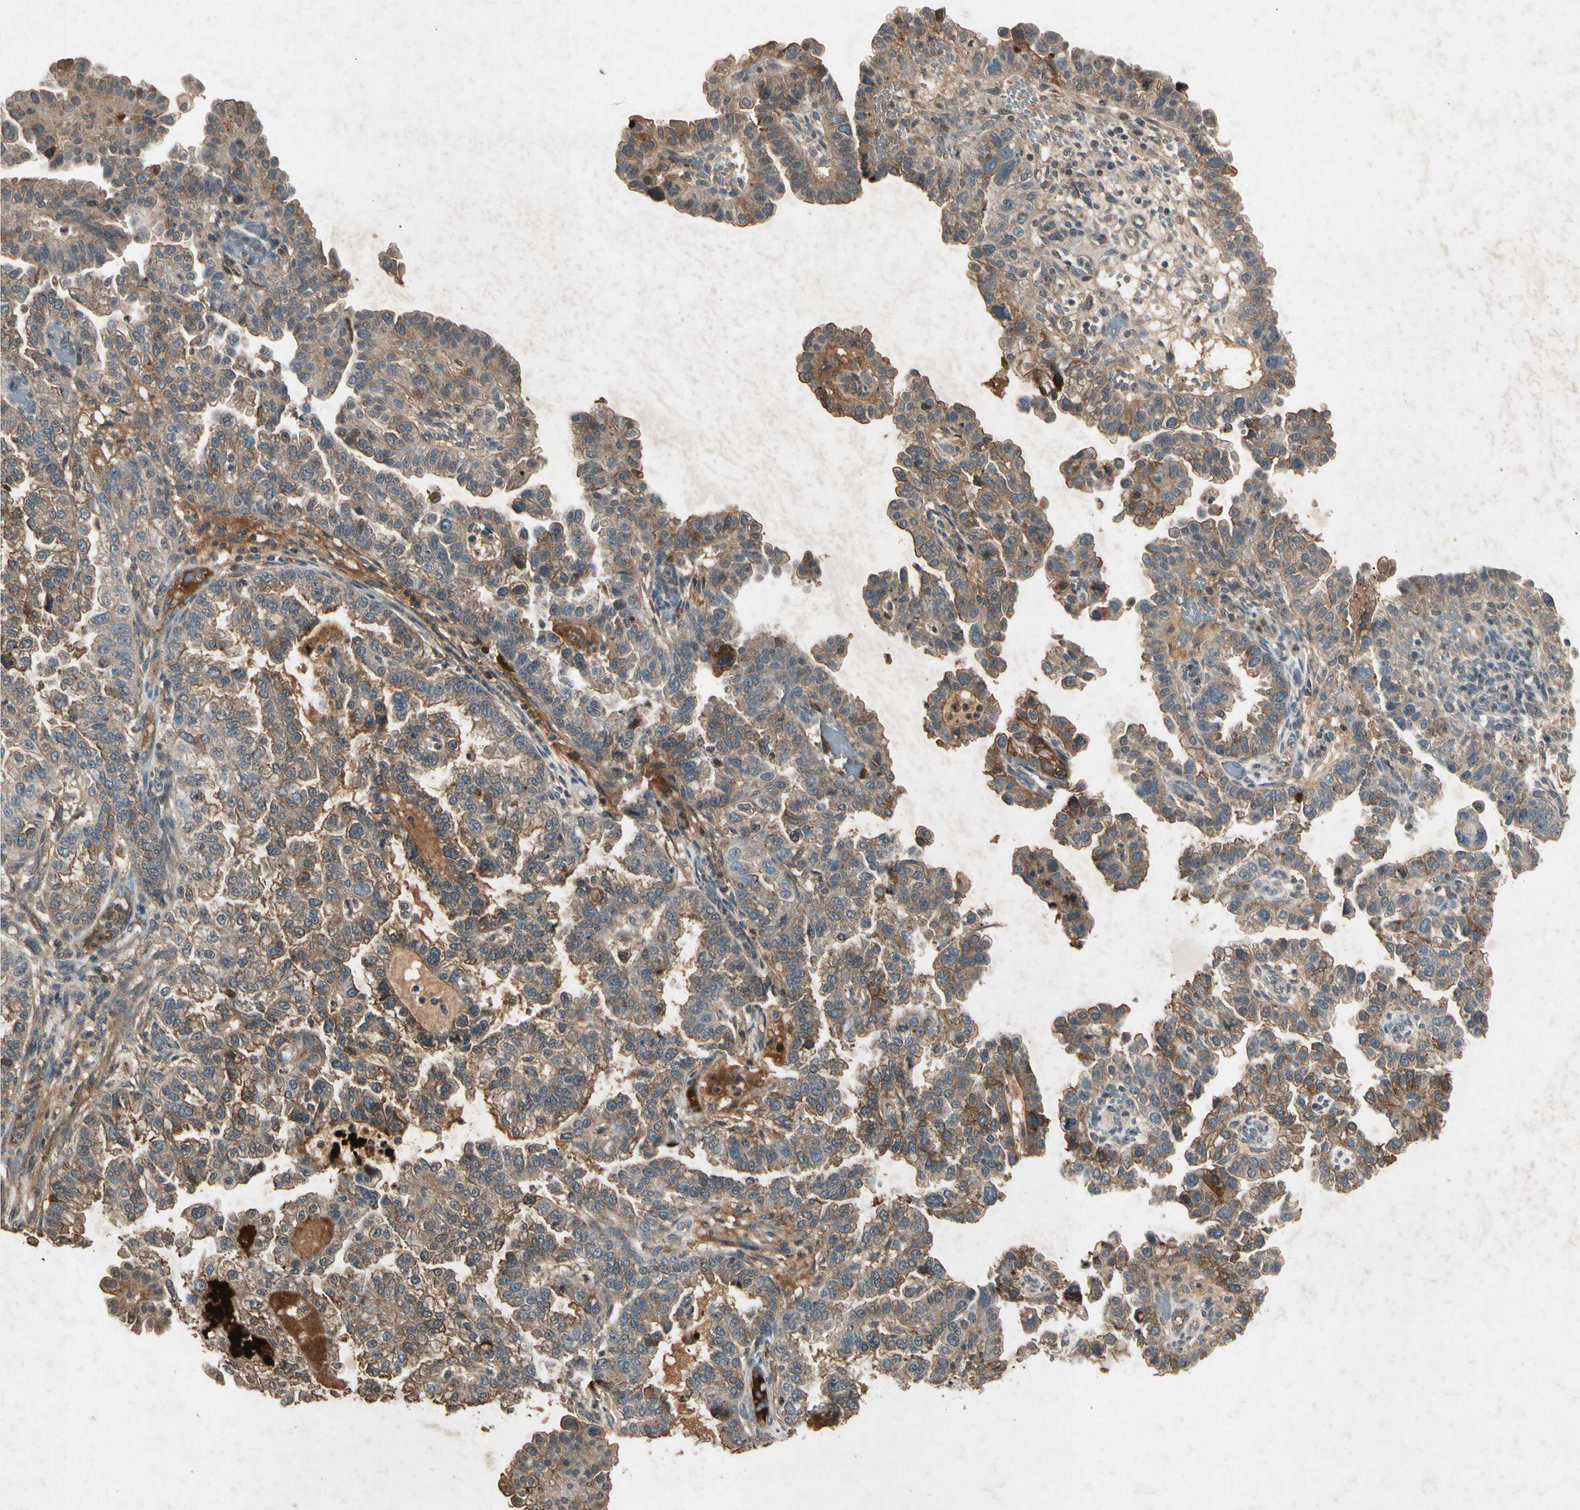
{"staining": {"intensity": "moderate", "quantity": ">75%", "location": "cytoplasmic/membranous"}, "tissue": "endometrial cancer", "cell_type": "Tumor cells", "image_type": "cancer", "snomed": [{"axis": "morphology", "description": "Adenocarcinoma, NOS"}, {"axis": "topography", "description": "Endometrium"}], "caption": "Endometrial cancer (adenocarcinoma) tissue exhibits moderate cytoplasmic/membranous expression in about >75% of tumor cells The staining was performed using DAB (3,3'-diaminobenzidine), with brown indicating positive protein expression. Nuclei are stained blue with hematoxylin.", "gene": "CP", "patient": {"sex": "female", "age": 85}}